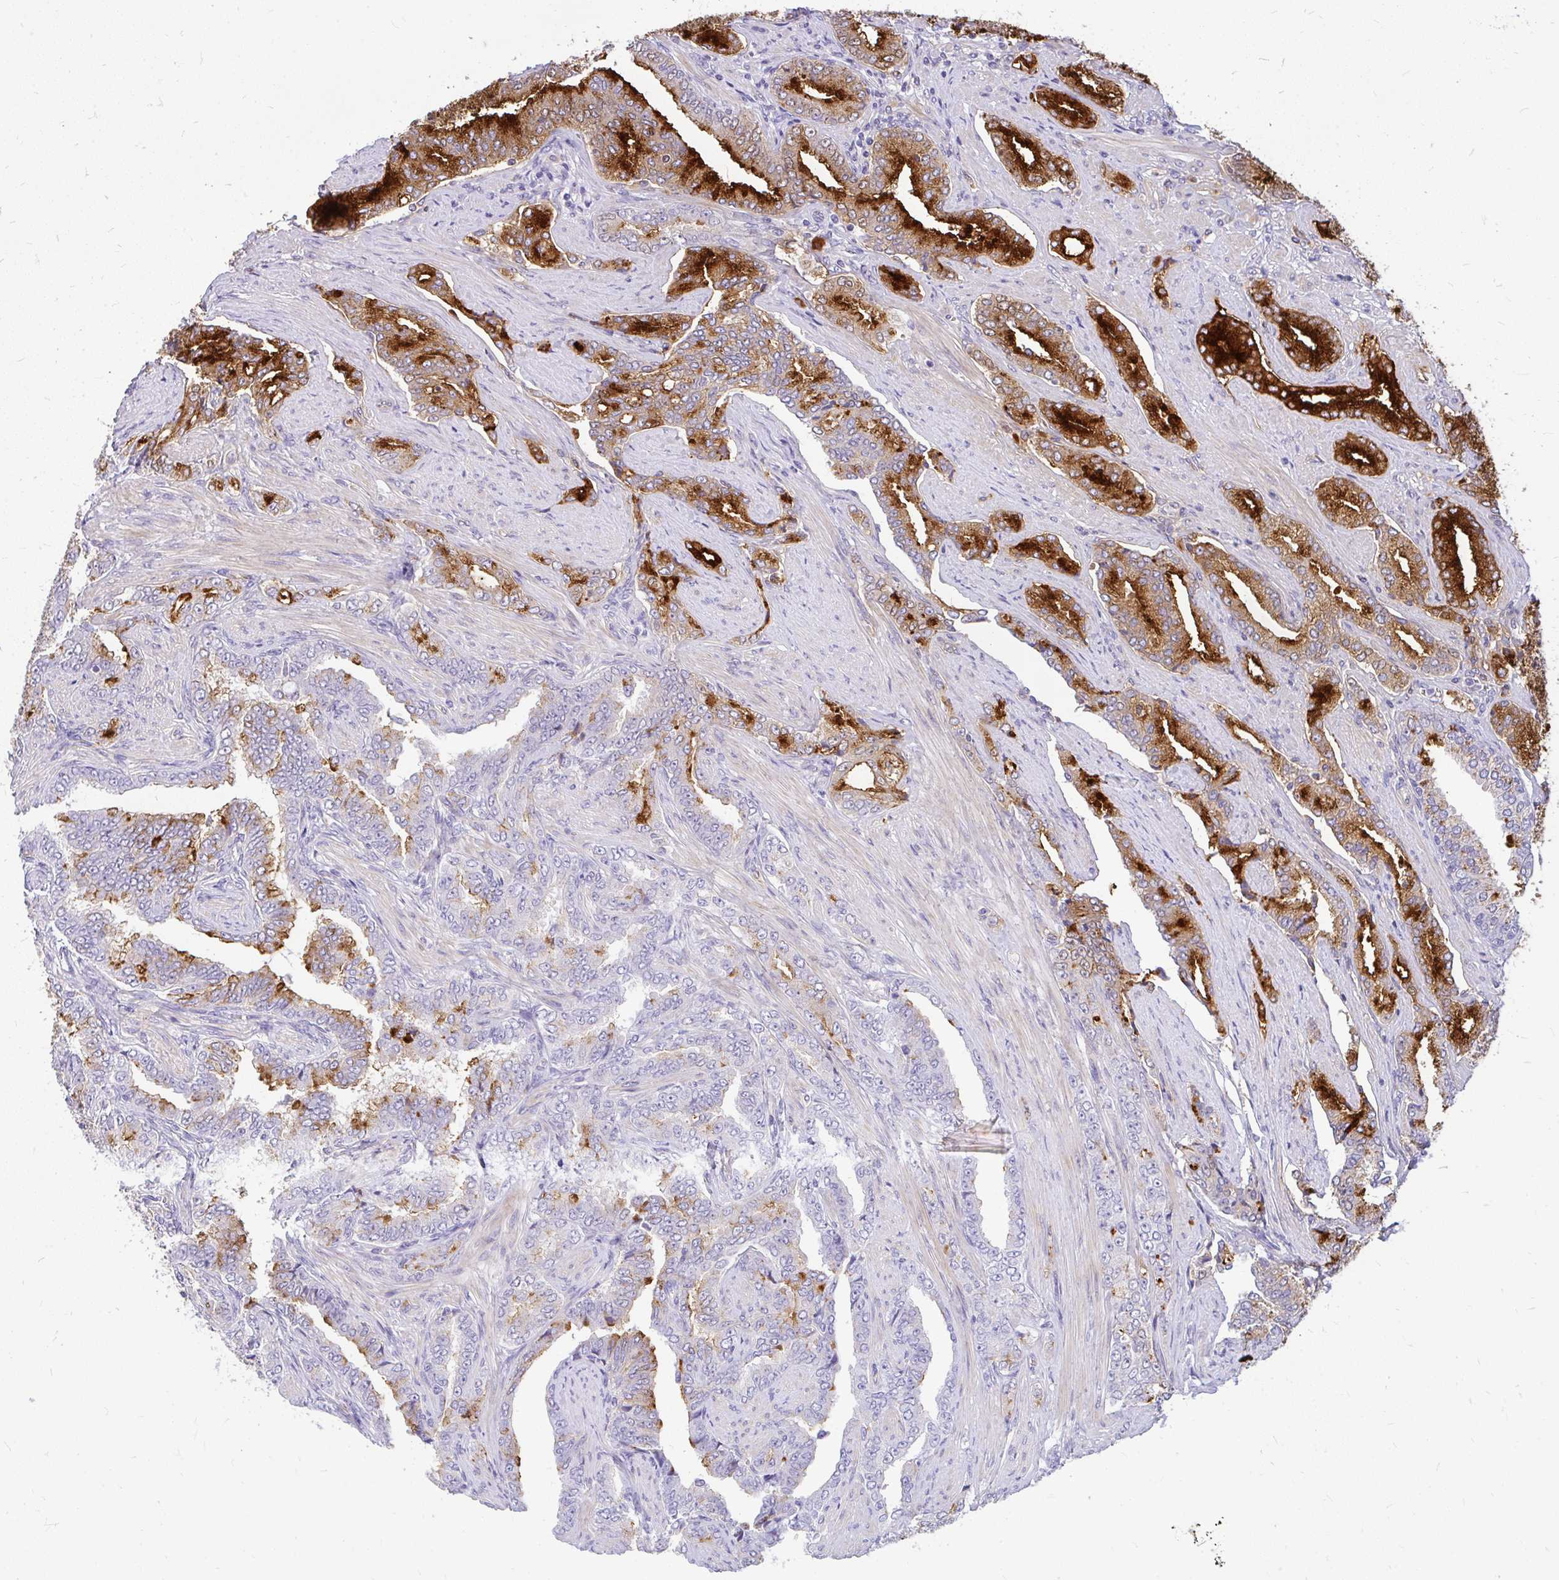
{"staining": {"intensity": "strong", "quantity": "25%-75%", "location": "cytoplasmic/membranous"}, "tissue": "prostate cancer", "cell_type": "Tumor cells", "image_type": "cancer", "snomed": [{"axis": "morphology", "description": "Adenocarcinoma, High grade"}, {"axis": "topography", "description": "Prostate"}], "caption": "IHC of human prostate cancer displays high levels of strong cytoplasmic/membranous expression in approximately 25%-75% of tumor cells. (DAB IHC, brown staining for protein, blue staining for nuclei).", "gene": "FAM83C", "patient": {"sex": "male", "age": 72}}